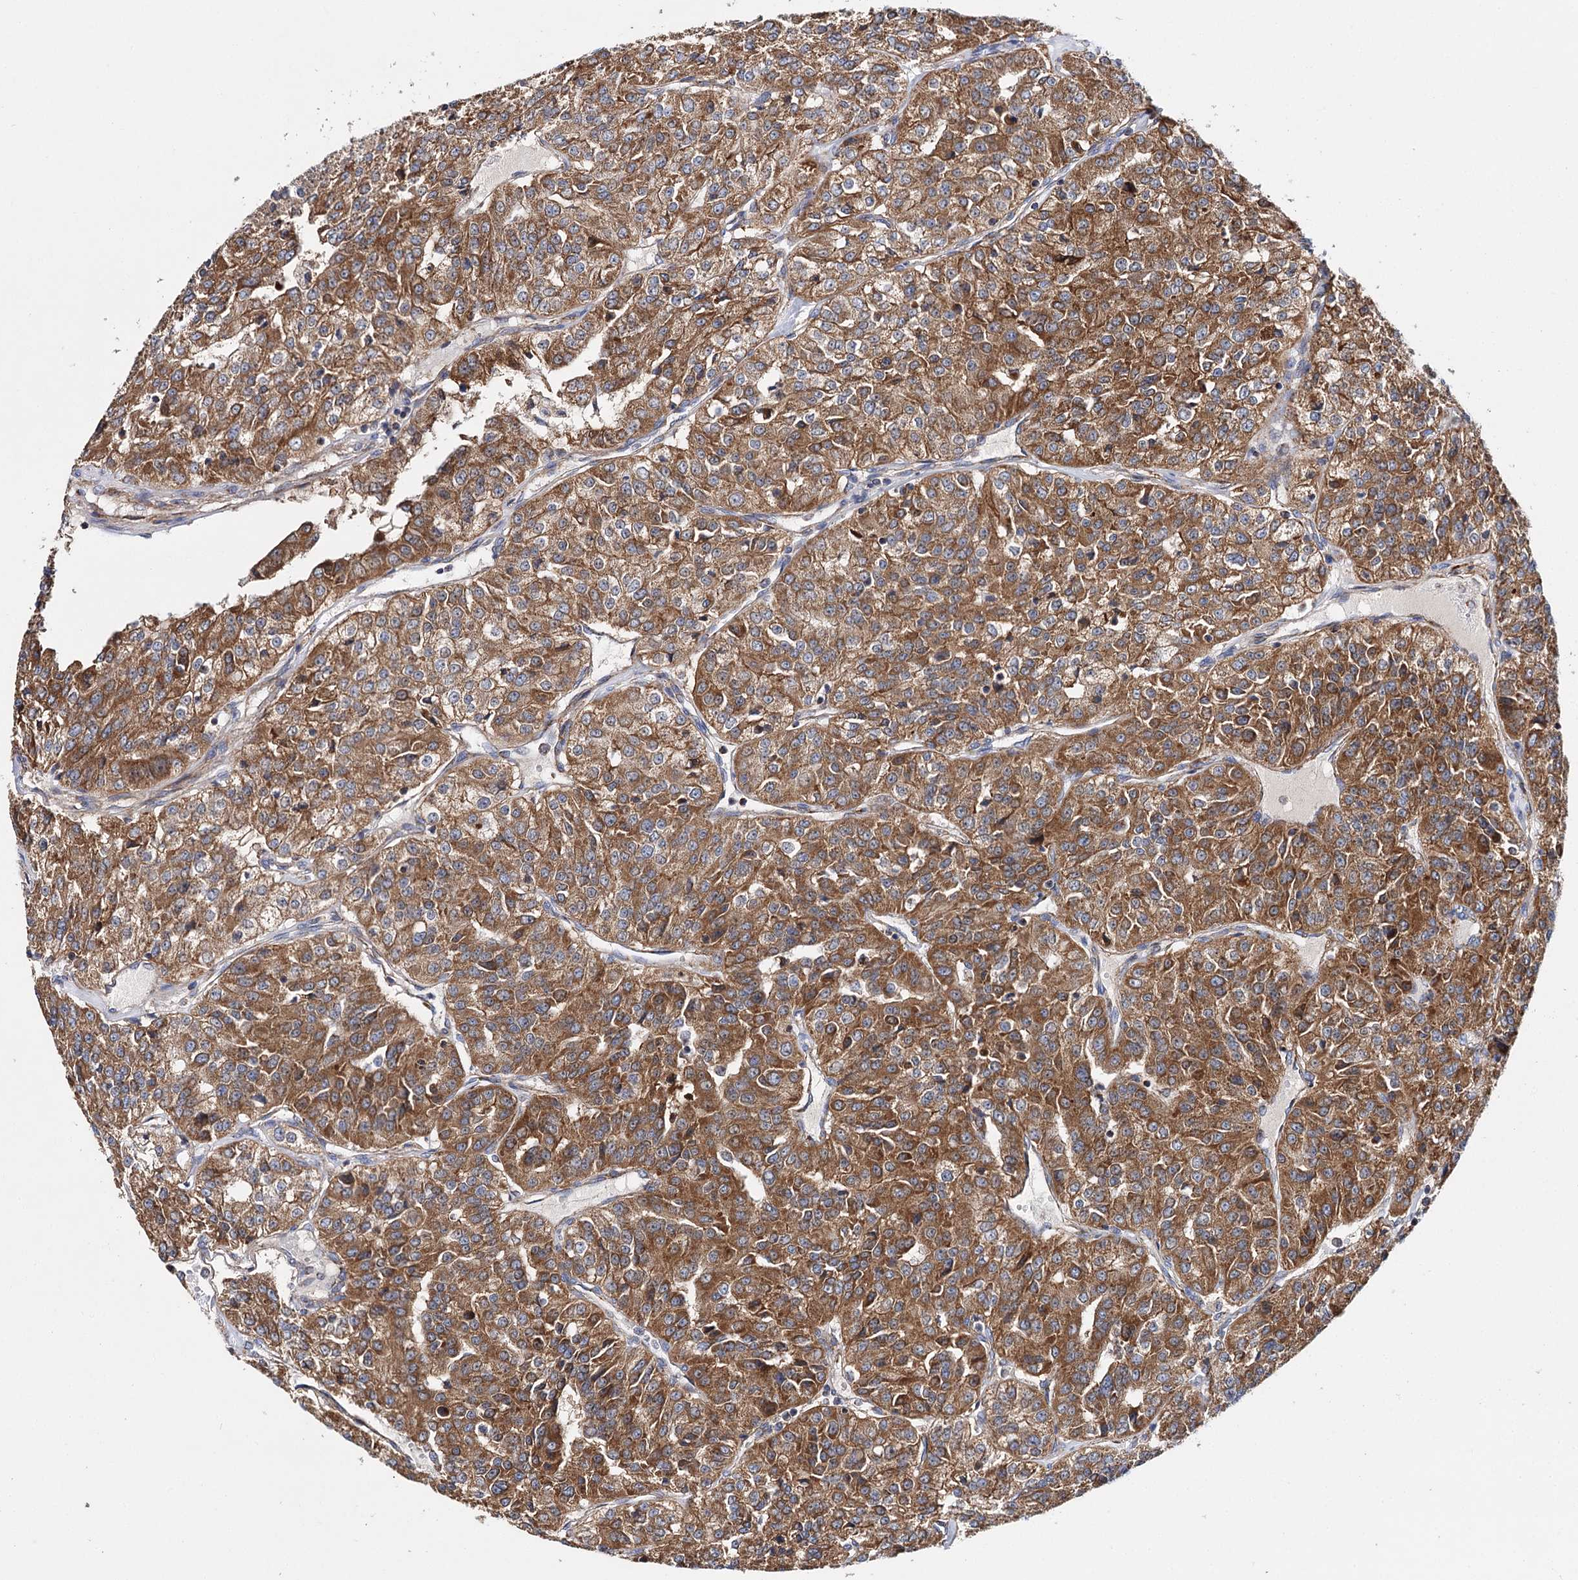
{"staining": {"intensity": "strong", "quantity": ">75%", "location": "cytoplasmic/membranous"}, "tissue": "renal cancer", "cell_type": "Tumor cells", "image_type": "cancer", "snomed": [{"axis": "morphology", "description": "Adenocarcinoma, NOS"}, {"axis": "topography", "description": "Kidney"}], "caption": "Human adenocarcinoma (renal) stained for a protein (brown) exhibits strong cytoplasmic/membranous positive expression in about >75% of tumor cells.", "gene": "CFAP46", "patient": {"sex": "female", "age": 63}}